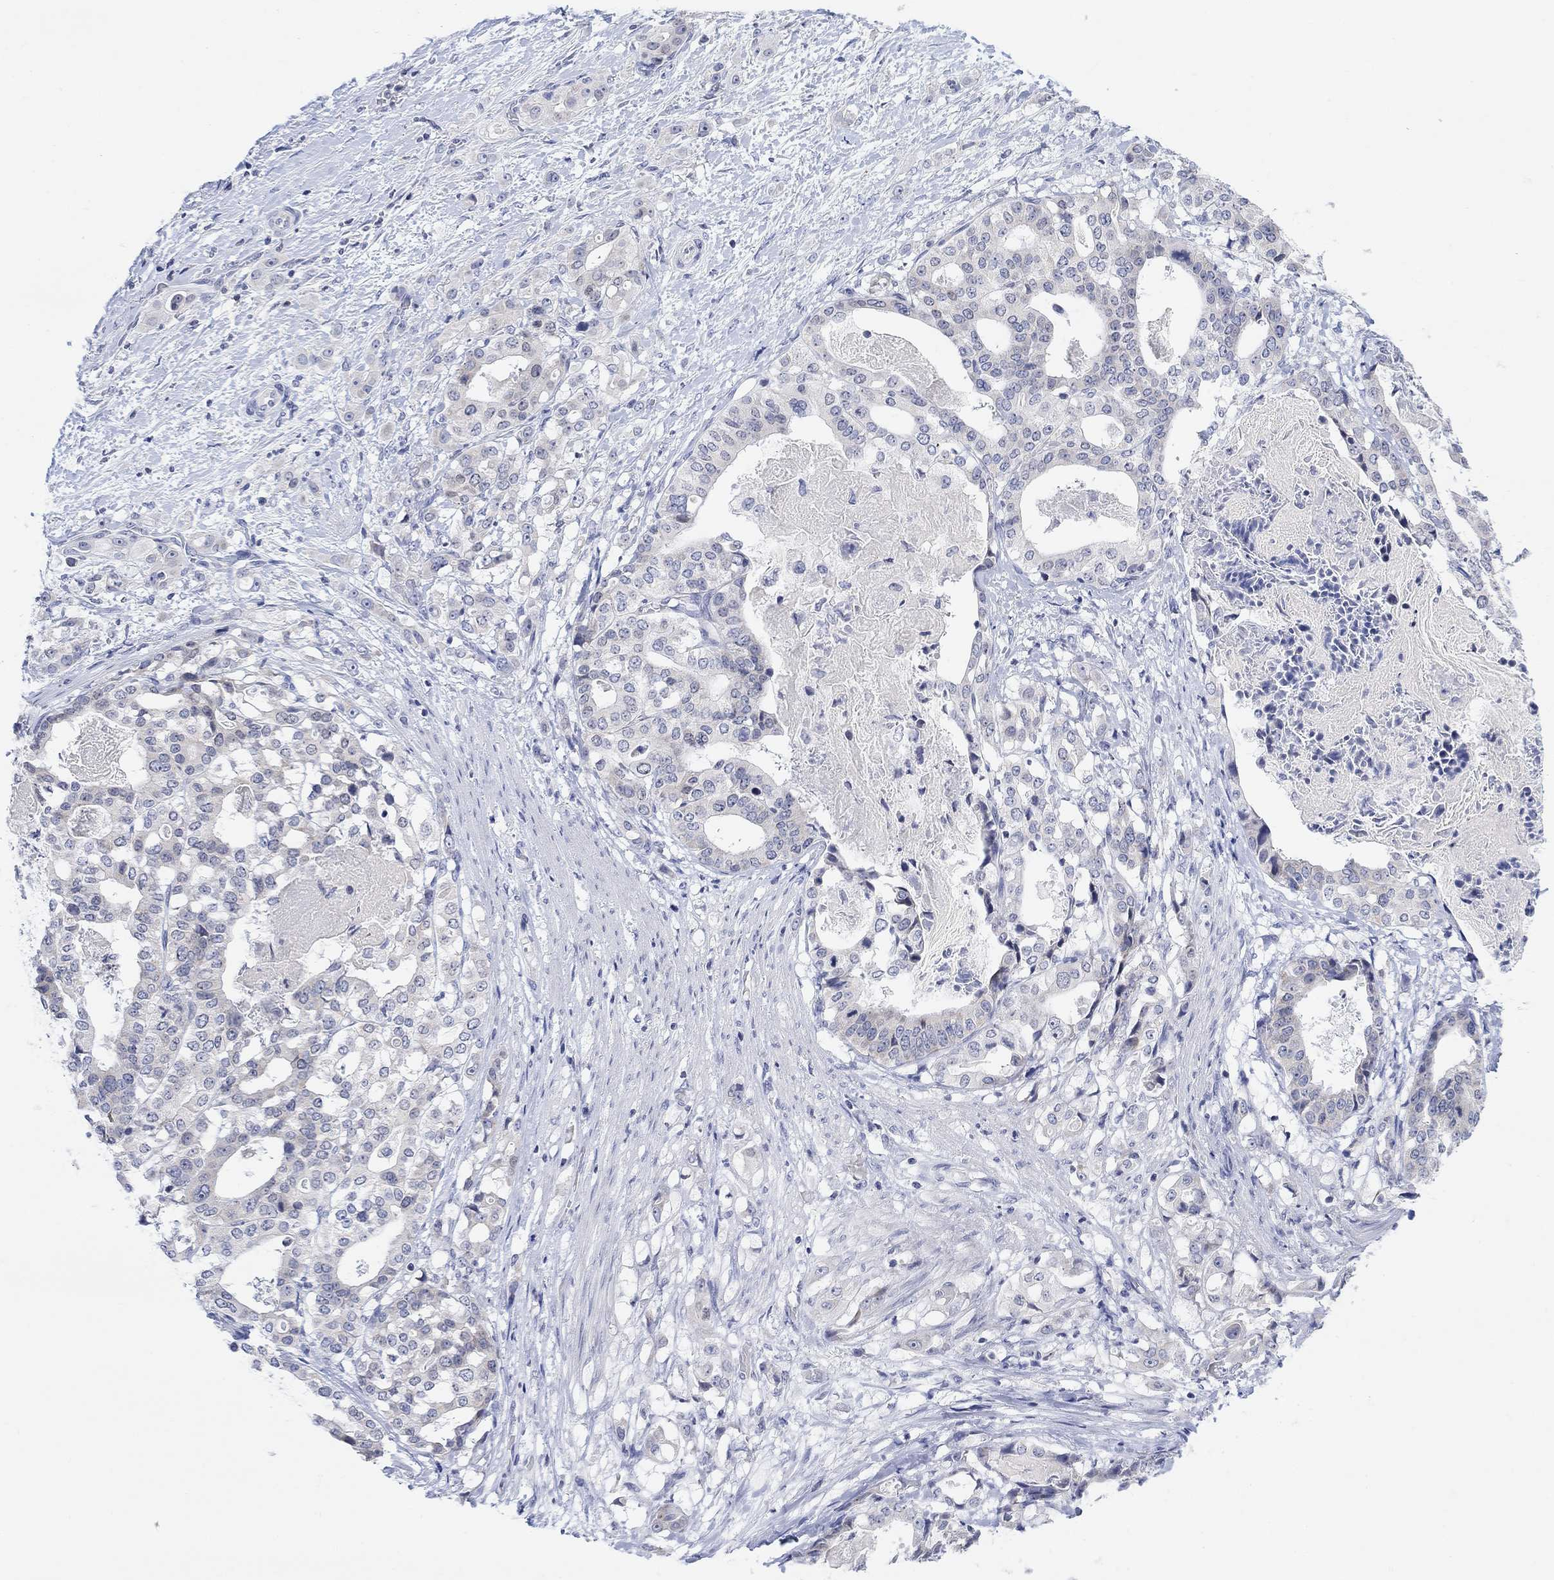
{"staining": {"intensity": "negative", "quantity": "none", "location": "none"}, "tissue": "stomach cancer", "cell_type": "Tumor cells", "image_type": "cancer", "snomed": [{"axis": "morphology", "description": "Adenocarcinoma, NOS"}, {"axis": "topography", "description": "Stomach"}], "caption": "Immunohistochemistry (IHC) photomicrograph of stomach cancer stained for a protein (brown), which shows no positivity in tumor cells.", "gene": "ATP6V1E2", "patient": {"sex": "male", "age": 48}}